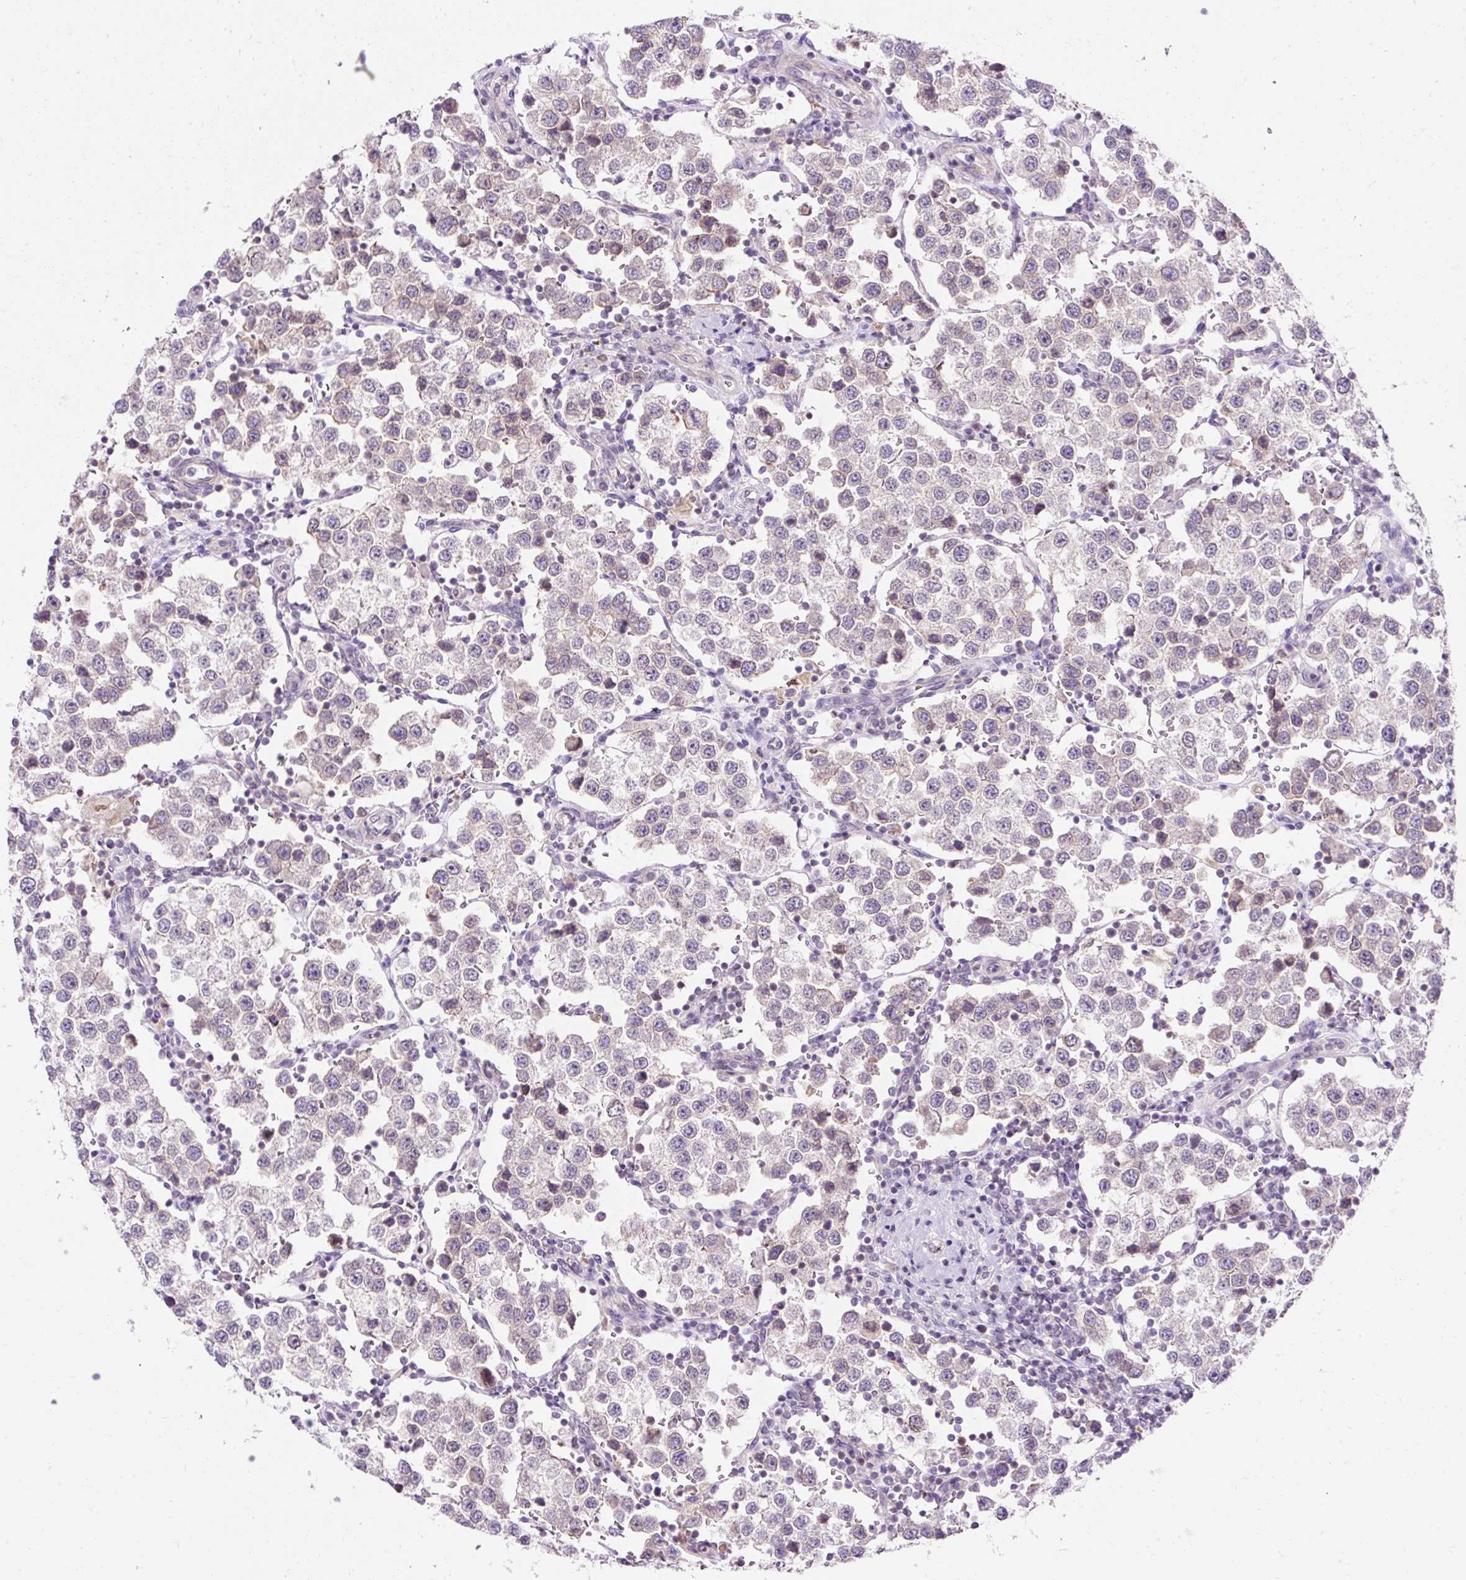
{"staining": {"intensity": "weak", "quantity": "<25%", "location": "cytoplasmic/membranous,nuclear"}, "tissue": "testis cancer", "cell_type": "Tumor cells", "image_type": "cancer", "snomed": [{"axis": "morphology", "description": "Seminoma, NOS"}, {"axis": "topography", "description": "Testis"}], "caption": "Immunohistochemical staining of human testis seminoma reveals no significant expression in tumor cells. (Stains: DAB IHC with hematoxylin counter stain, Microscopy: brightfield microscopy at high magnification).", "gene": "ZNF610", "patient": {"sex": "male", "age": 37}}